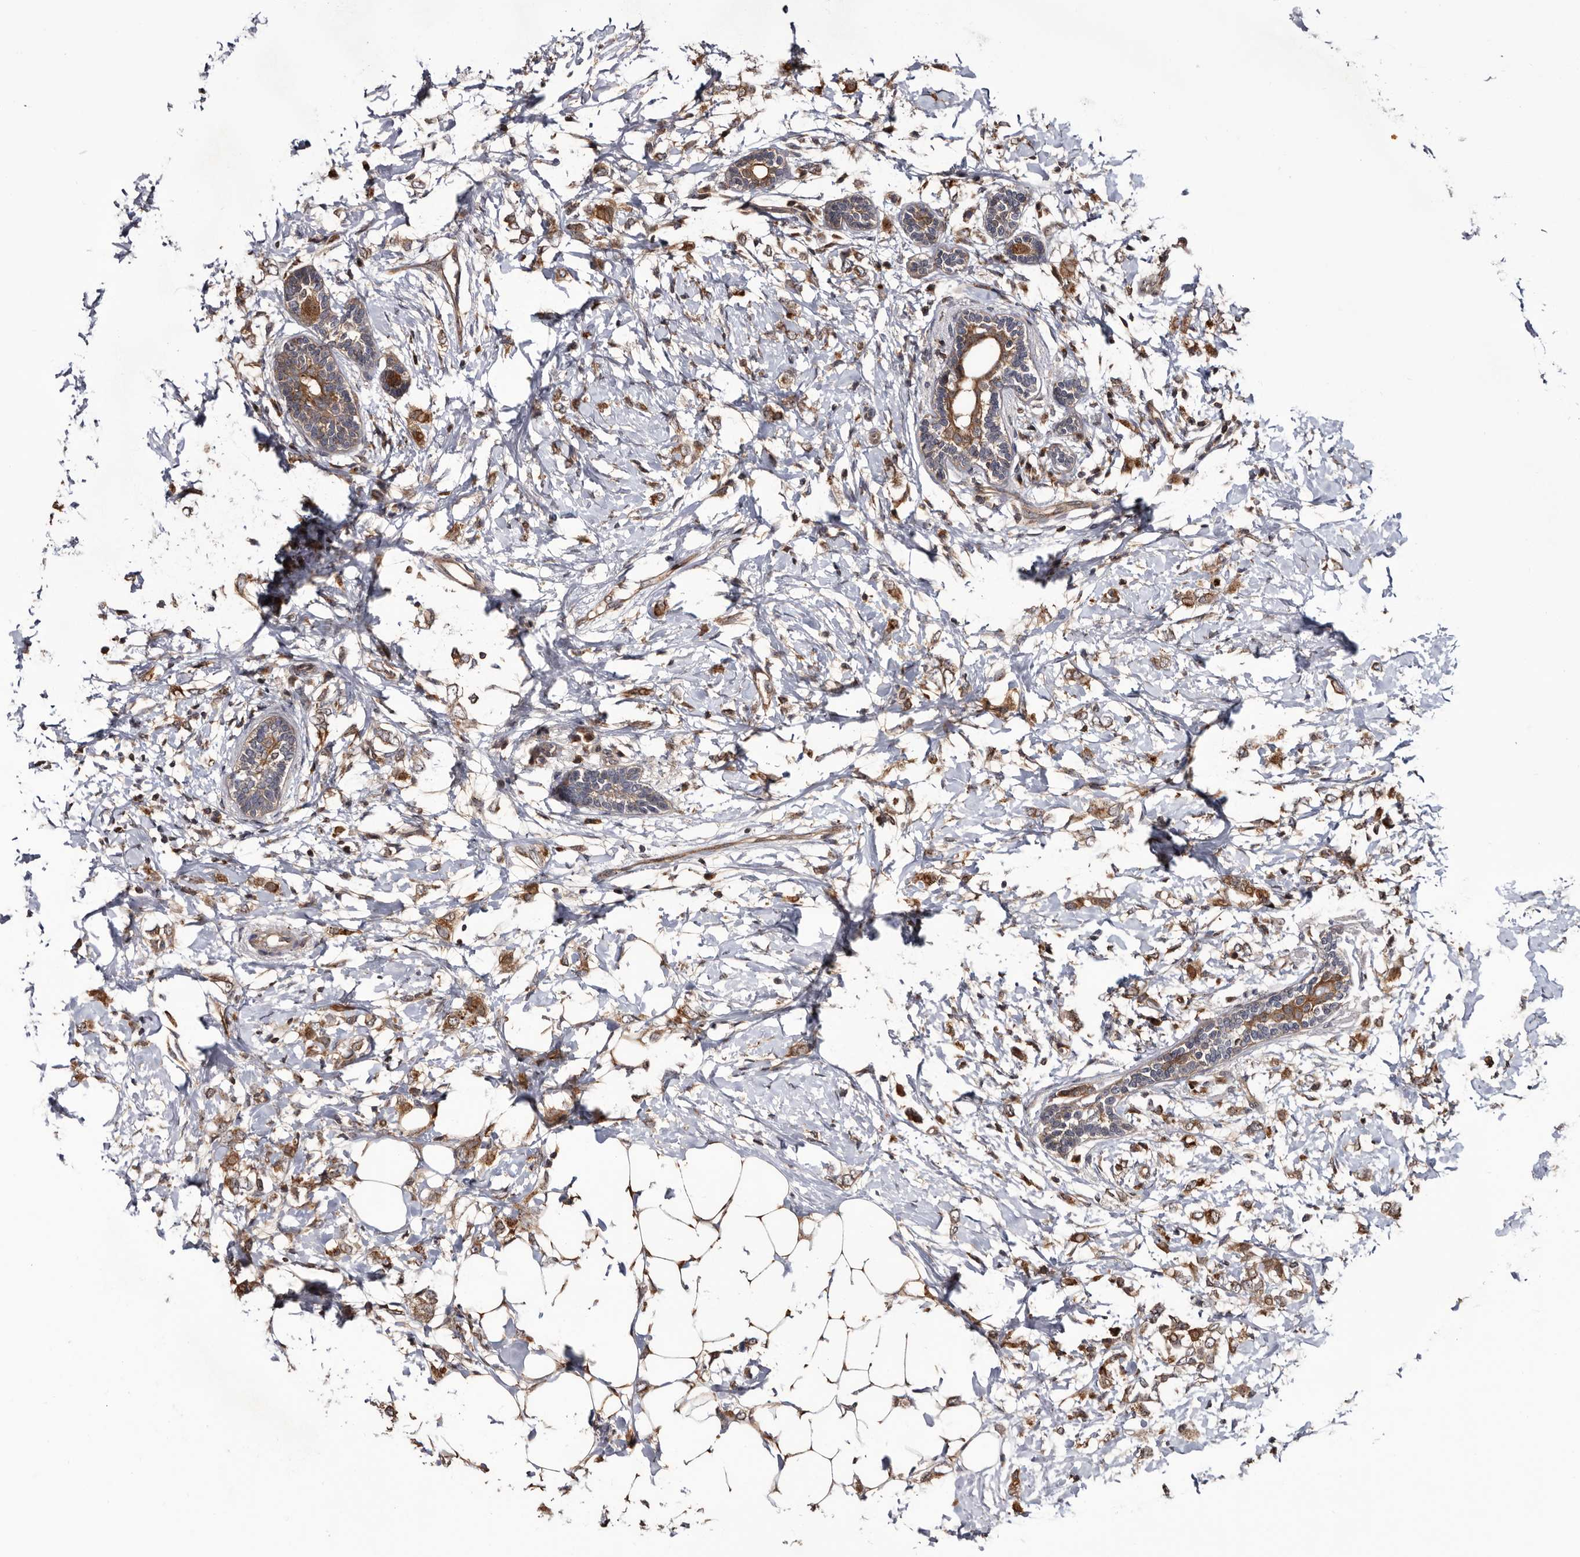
{"staining": {"intensity": "moderate", "quantity": ">75%", "location": "cytoplasmic/membranous"}, "tissue": "breast cancer", "cell_type": "Tumor cells", "image_type": "cancer", "snomed": [{"axis": "morphology", "description": "Normal tissue, NOS"}, {"axis": "morphology", "description": "Lobular carcinoma"}, {"axis": "topography", "description": "Breast"}], "caption": "Lobular carcinoma (breast) was stained to show a protein in brown. There is medium levels of moderate cytoplasmic/membranous expression in about >75% of tumor cells.", "gene": "TTI2", "patient": {"sex": "female", "age": 47}}